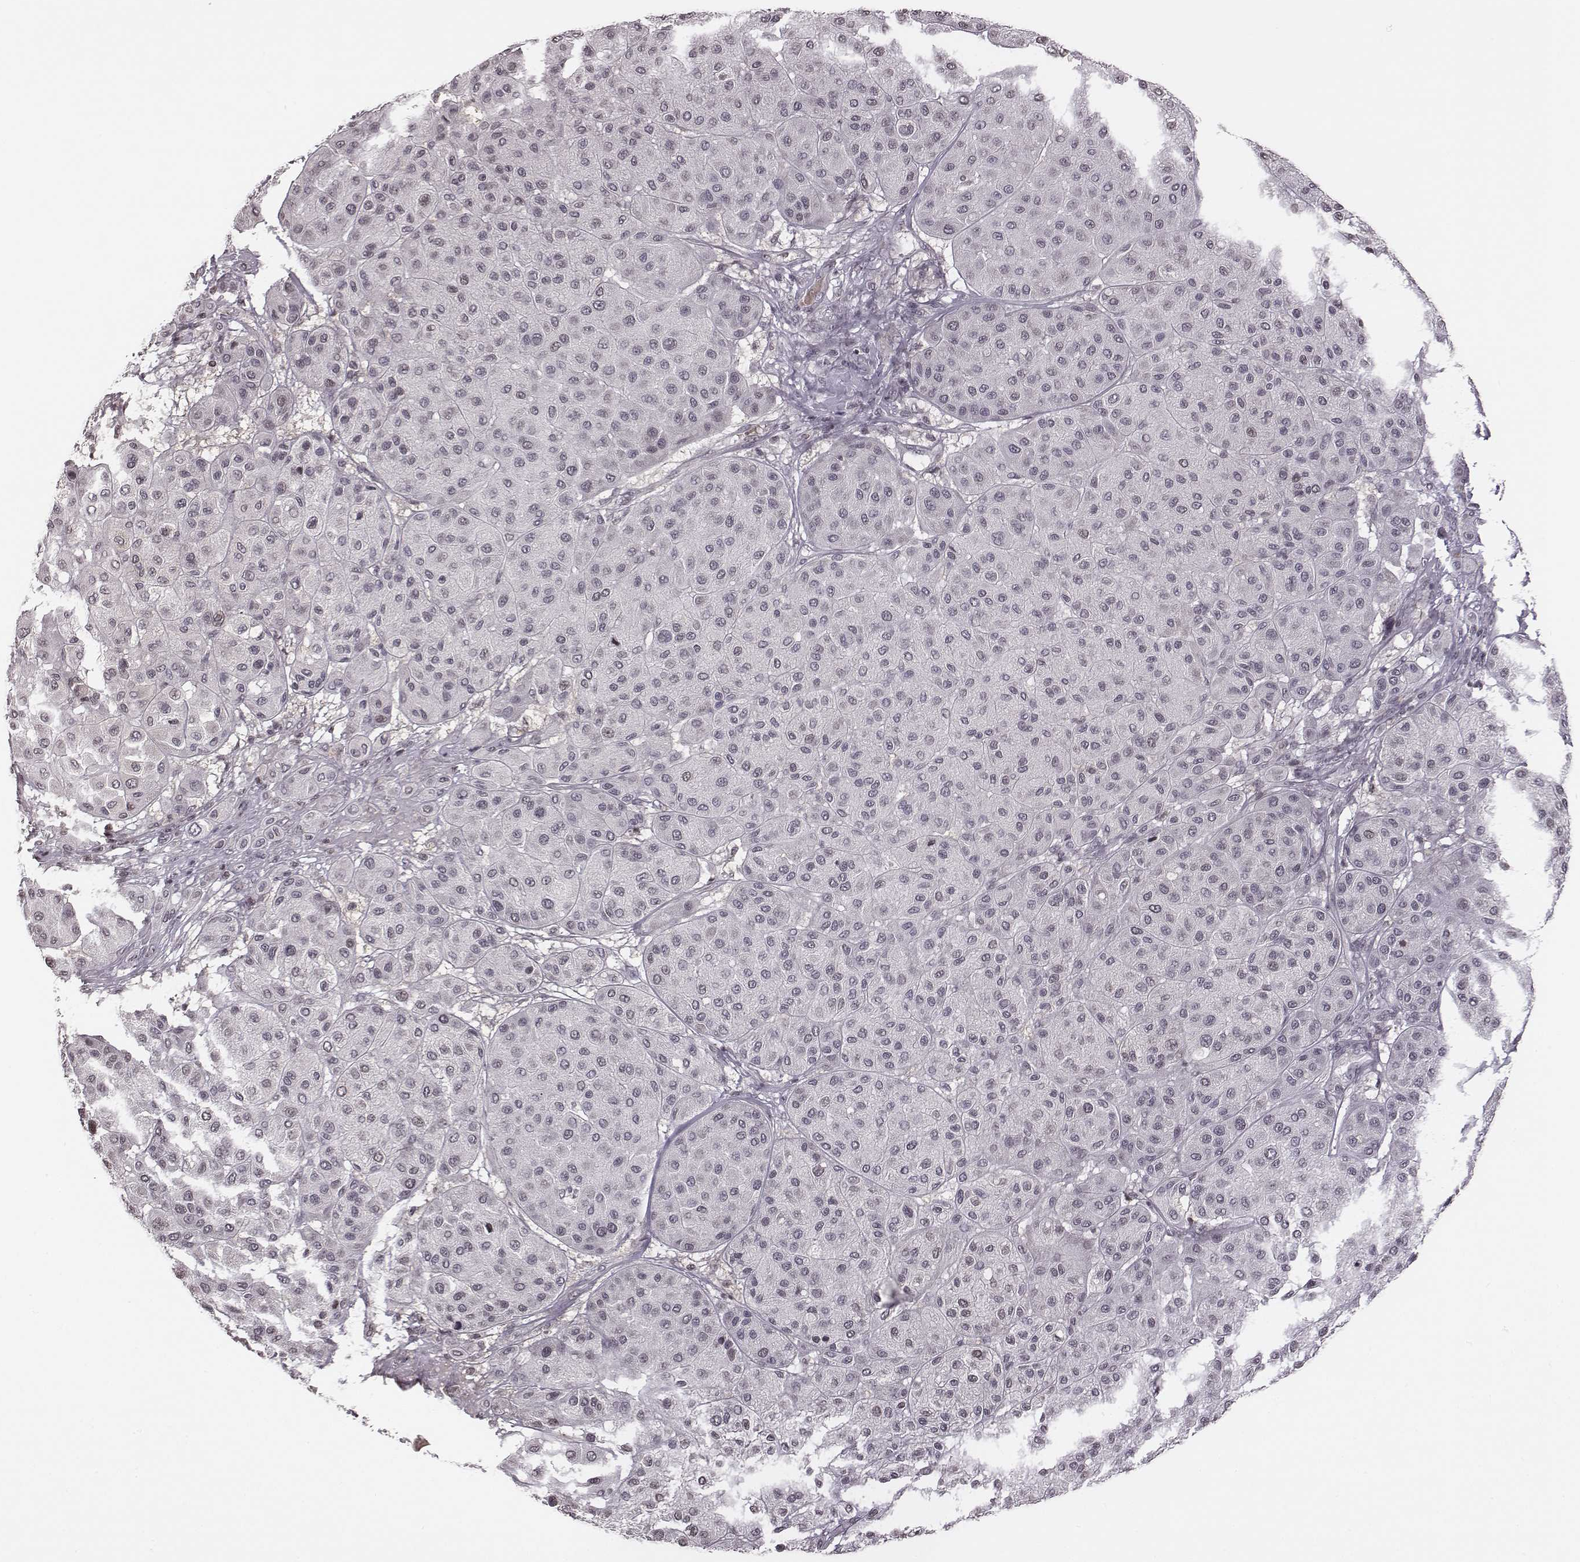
{"staining": {"intensity": "negative", "quantity": "none", "location": "none"}, "tissue": "melanoma", "cell_type": "Tumor cells", "image_type": "cancer", "snomed": [{"axis": "morphology", "description": "Malignant melanoma, Metastatic site"}, {"axis": "topography", "description": "Smooth muscle"}], "caption": "Melanoma was stained to show a protein in brown. There is no significant expression in tumor cells.", "gene": "GRM4", "patient": {"sex": "male", "age": 41}}